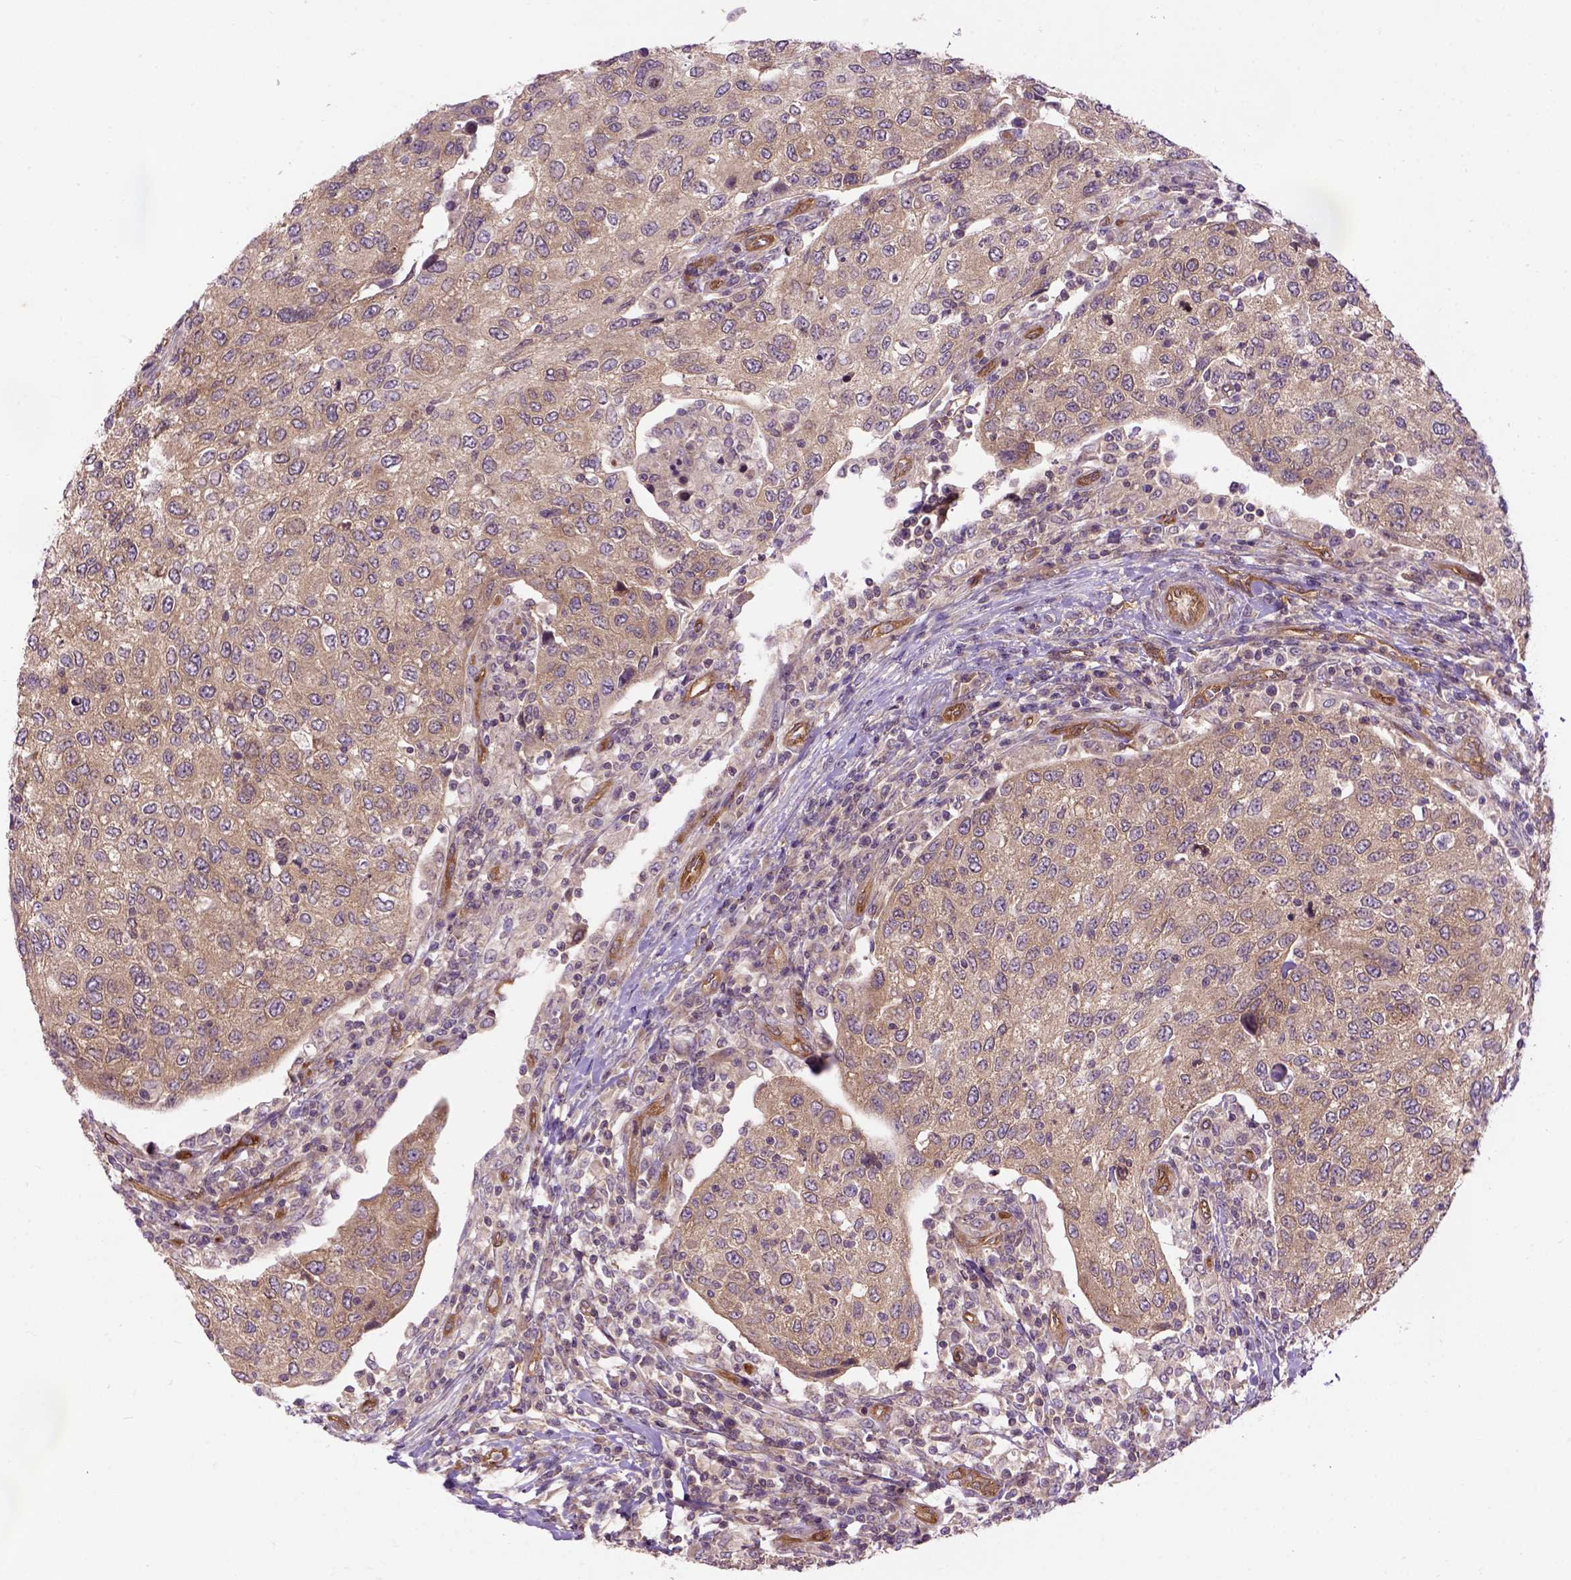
{"staining": {"intensity": "weak", "quantity": ">75%", "location": "cytoplasmic/membranous"}, "tissue": "urothelial cancer", "cell_type": "Tumor cells", "image_type": "cancer", "snomed": [{"axis": "morphology", "description": "Urothelial carcinoma, High grade"}, {"axis": "topography", "description": "Urinary bladder"}], "caption": "Immunohistochemistry (DAB) staining of human high-grade urothelial carcinoma demonstrates weak cytoplasmic/membranous protein positivity in about >75% of tumor cells.", "gene": "CASKIN2", "patient": {"sex": "female", "age": 78}}